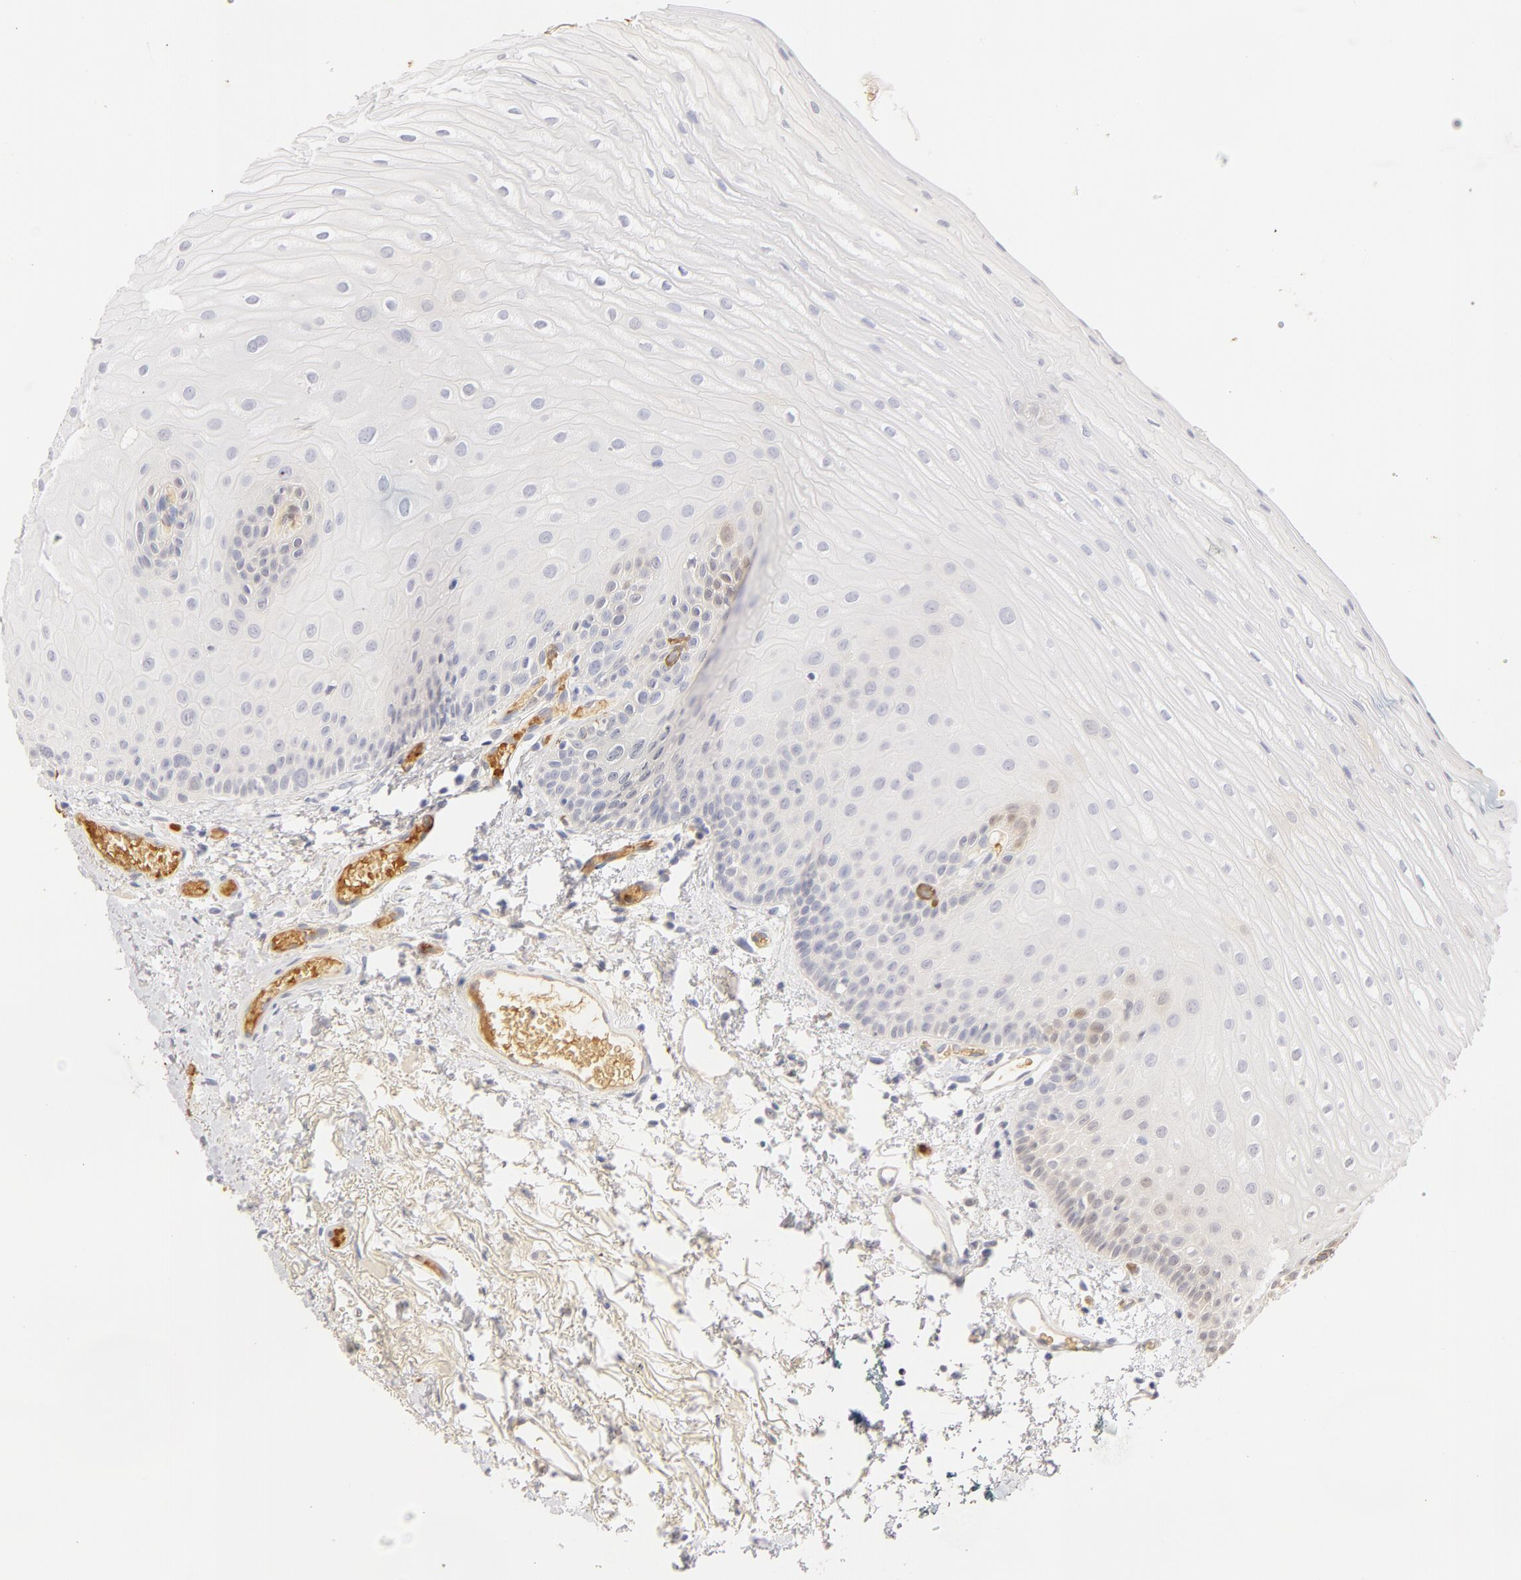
{"staining": {"intensity": "negative", "quantity": "none", "location": "none"}, "tissue": "oral mucosa", "cell_type": "Squamous epithelial cells", "image_type": "normal", "snomed": [{"axis": "morphology", "description": "Normal tissue, NOS"}, {"axis": "topography", "description": "Oral tissue"}], "caption": "Immunohistochemistry (IHC) micrograph of benign human oral mucosa stained for a protein (brown), which reveals no positivity in squamous epithelial cells.", "gene": "CA2", "patient": {"sex": "male", "age": 52}}